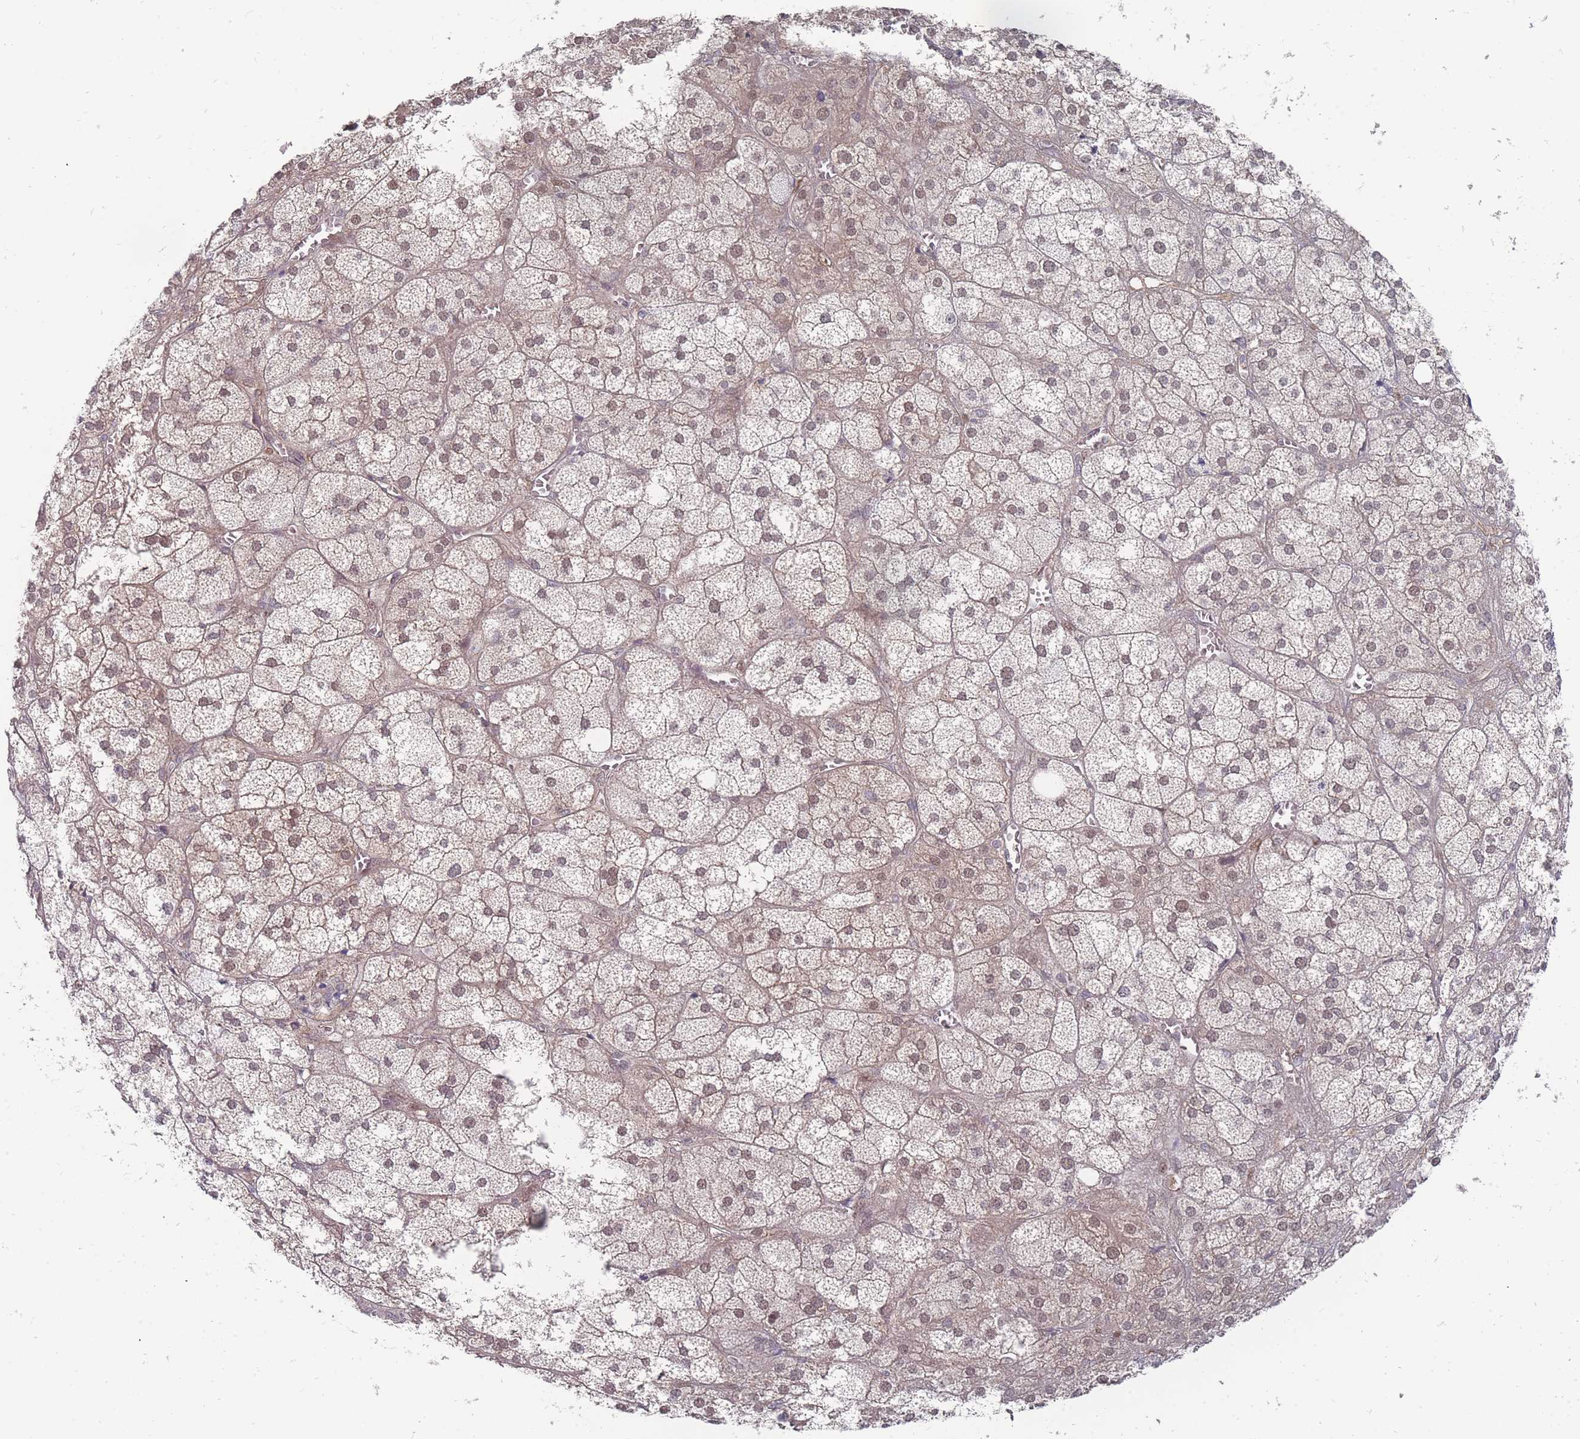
{"staining": {"intensity": "moderate", "quantity": "25%-75%", "location": "cytoplasmic/membranous,nuclear"}, "tissue": "adrenal gland", "cell_type": "Glandular cells", "image_type": "normal", "snomed": [{"axis": "morphology", "description": "Normal tissue, NOS"}, {"axis": "topography", "description": "Adrenal gland"}], "caption": "Immunohistochemistry (IHC) photomicrograph of unremarkable adrenal gland: human adrenal gland stained using immunohistochemistry (IHC) displays medium levels of moderate protein expression localized specifically in the cytoplasmic/membranous,nuclear of glandular cells, appearing as a cytoplasmic/membranous,nuclear brown color.", "gene": "NKD1", "patient": {"sex": "female", "age": 61}}